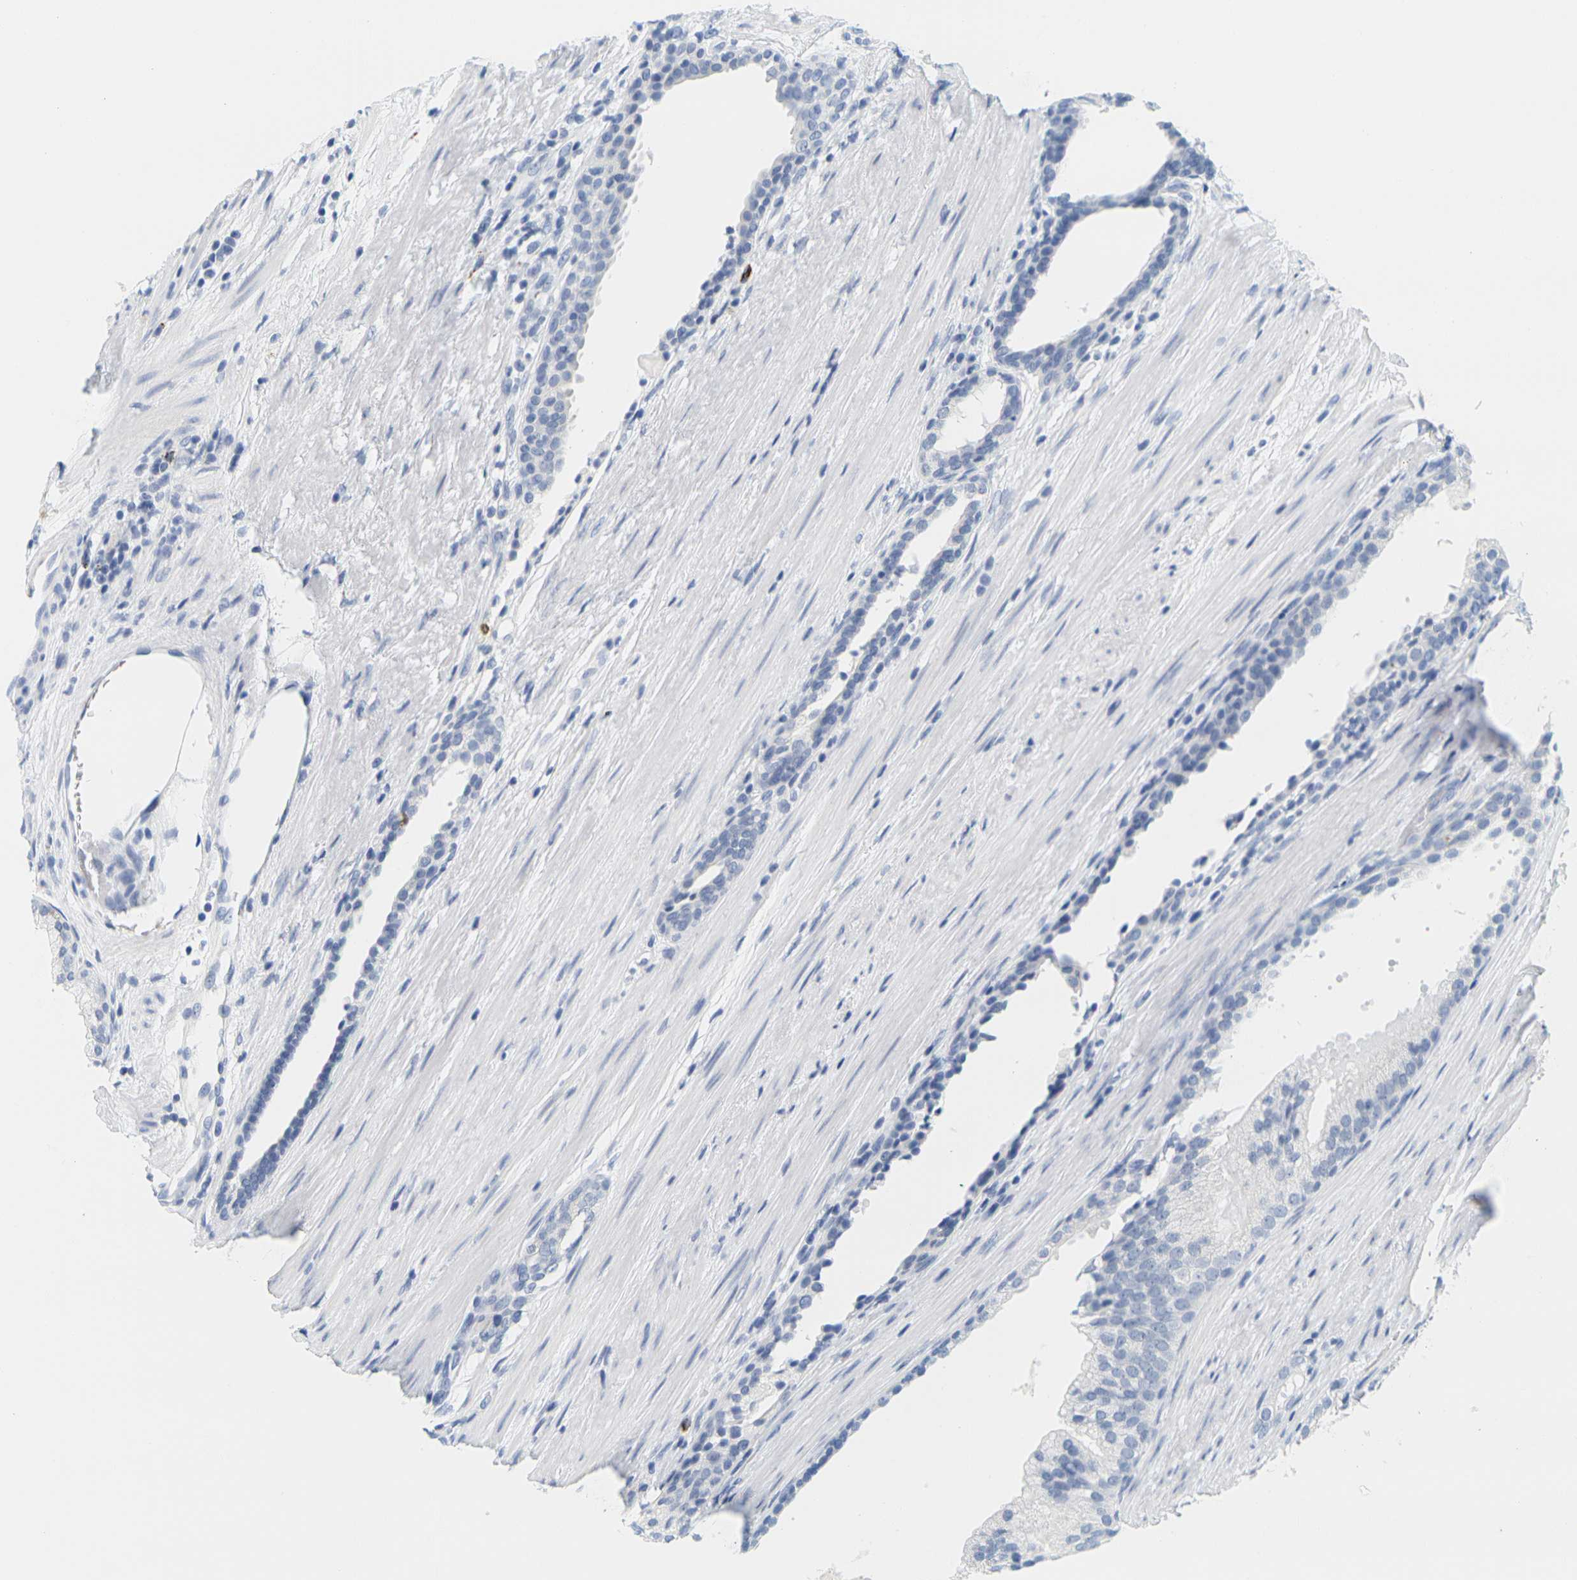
{"staining": {"intensity": "negative", "quantity": "none", "location": "none"}, "tissue": "prostate cancer", "cell_type": "Tumor cells", "image_type": "cancer", "snomed": [{"axis": "morphology", "description": "Adenocarcinoma, Low grade"}, {"axis": "topography", "description": "Prostate"}], "caption": "The histopathology image shows no staining of tumor cells in prostate cancer (adenocarcinoma (low-grade)).", "gene": "HLA-DOB", "patient": {"sex": "male", "age": 69}}